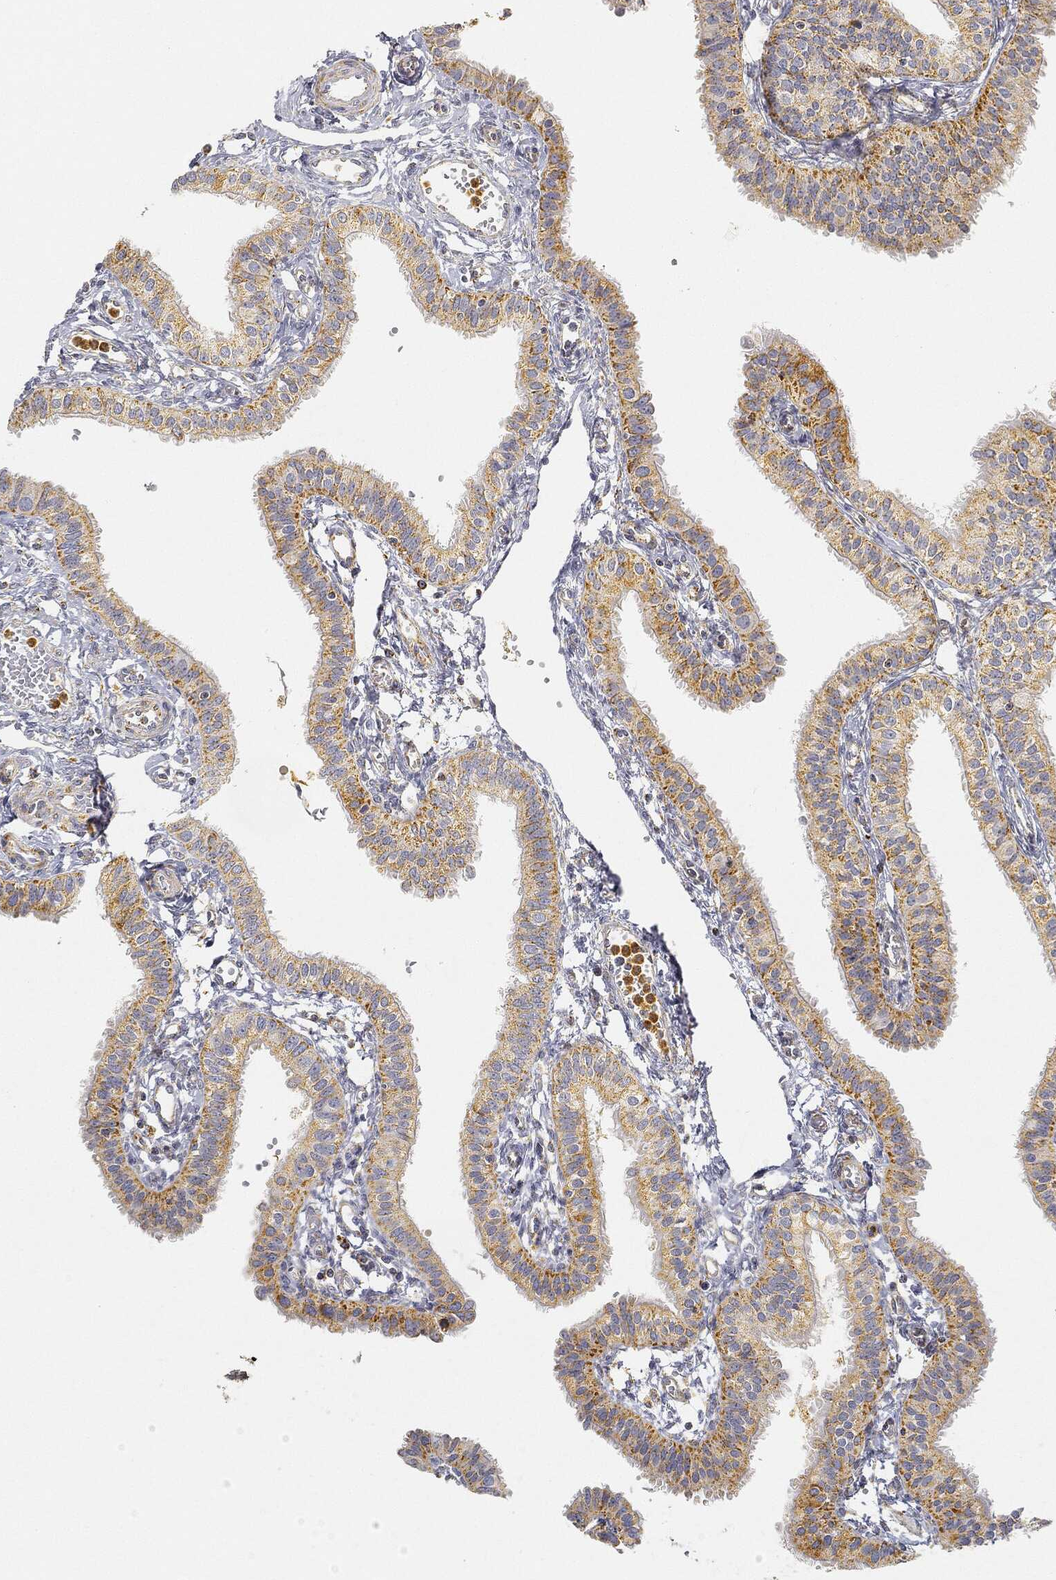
{"staining": {"intensity": "strong", "quantity": ">75%", "location": "cytoplasmic/membranous"}, "tissue": "fallopian tube", "cell_type": "Glandular cells", "image_type": "normal", "snomed": [{"axis": "morphology", "description": "Normal tissue, NOS"}, {"axis": "topography", "description": "Fallopian tube"}, {"axis": "topography", "description": "Ovary"}], "caption": "Glandular cells display high levels of strong cytoplasmic/membranous expression in about >75% of cells in unremarkable human fallopian tube. (Brightfield microscopy of DAB IHC at high magnification).", "gene": "CAPN15", "patient": {"sex": "female", "age": 49}}